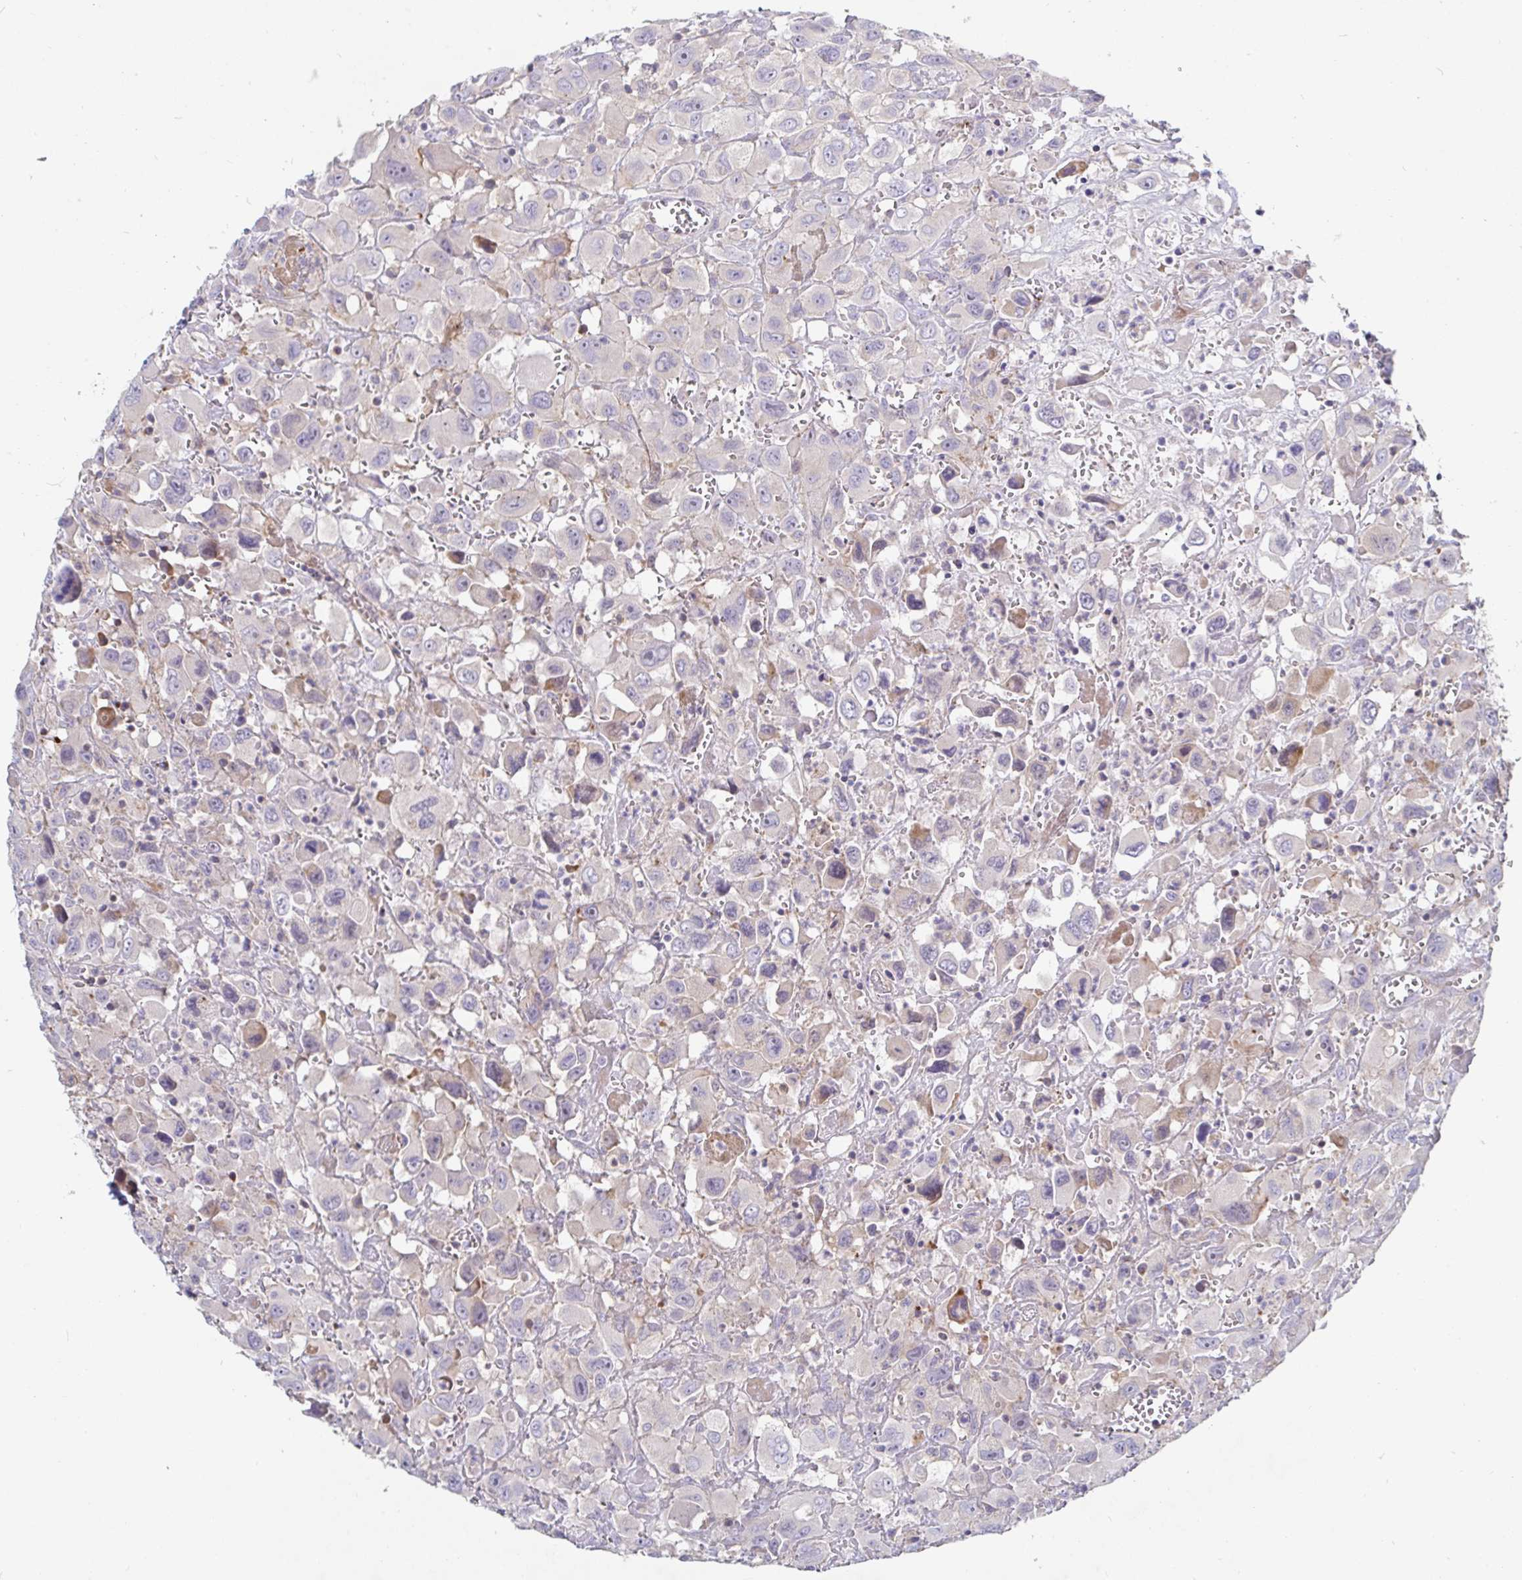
{"staining": {"intensity": "negative", "quantity": "none", "location": "none"}, "tissue": "head and neck cancer", "cell_type": "Tumor cells", "image_type": "cancer", "snomed": [{"axis": "morphology", "description": "Squamous cell carcinoma, NOS"}, {"axis": "morphology", "description": "Squamous cell carcinoma, metastatic, NOS"}, {"axis": "topography", "description": "Oral tissue"}, {"axis": "topography", "description": "Head-Neck"}], "caption": "Tumor cells show no significant staining in head and neck cancer. Brightfield microscopy of IHC stained with DAB (3,3'-diaminobenzidine) (brown) and hematoxylin (blue), captured at high magnification.", "gene": "SSH2", "patient": {"sex": "female", "age": 85}}